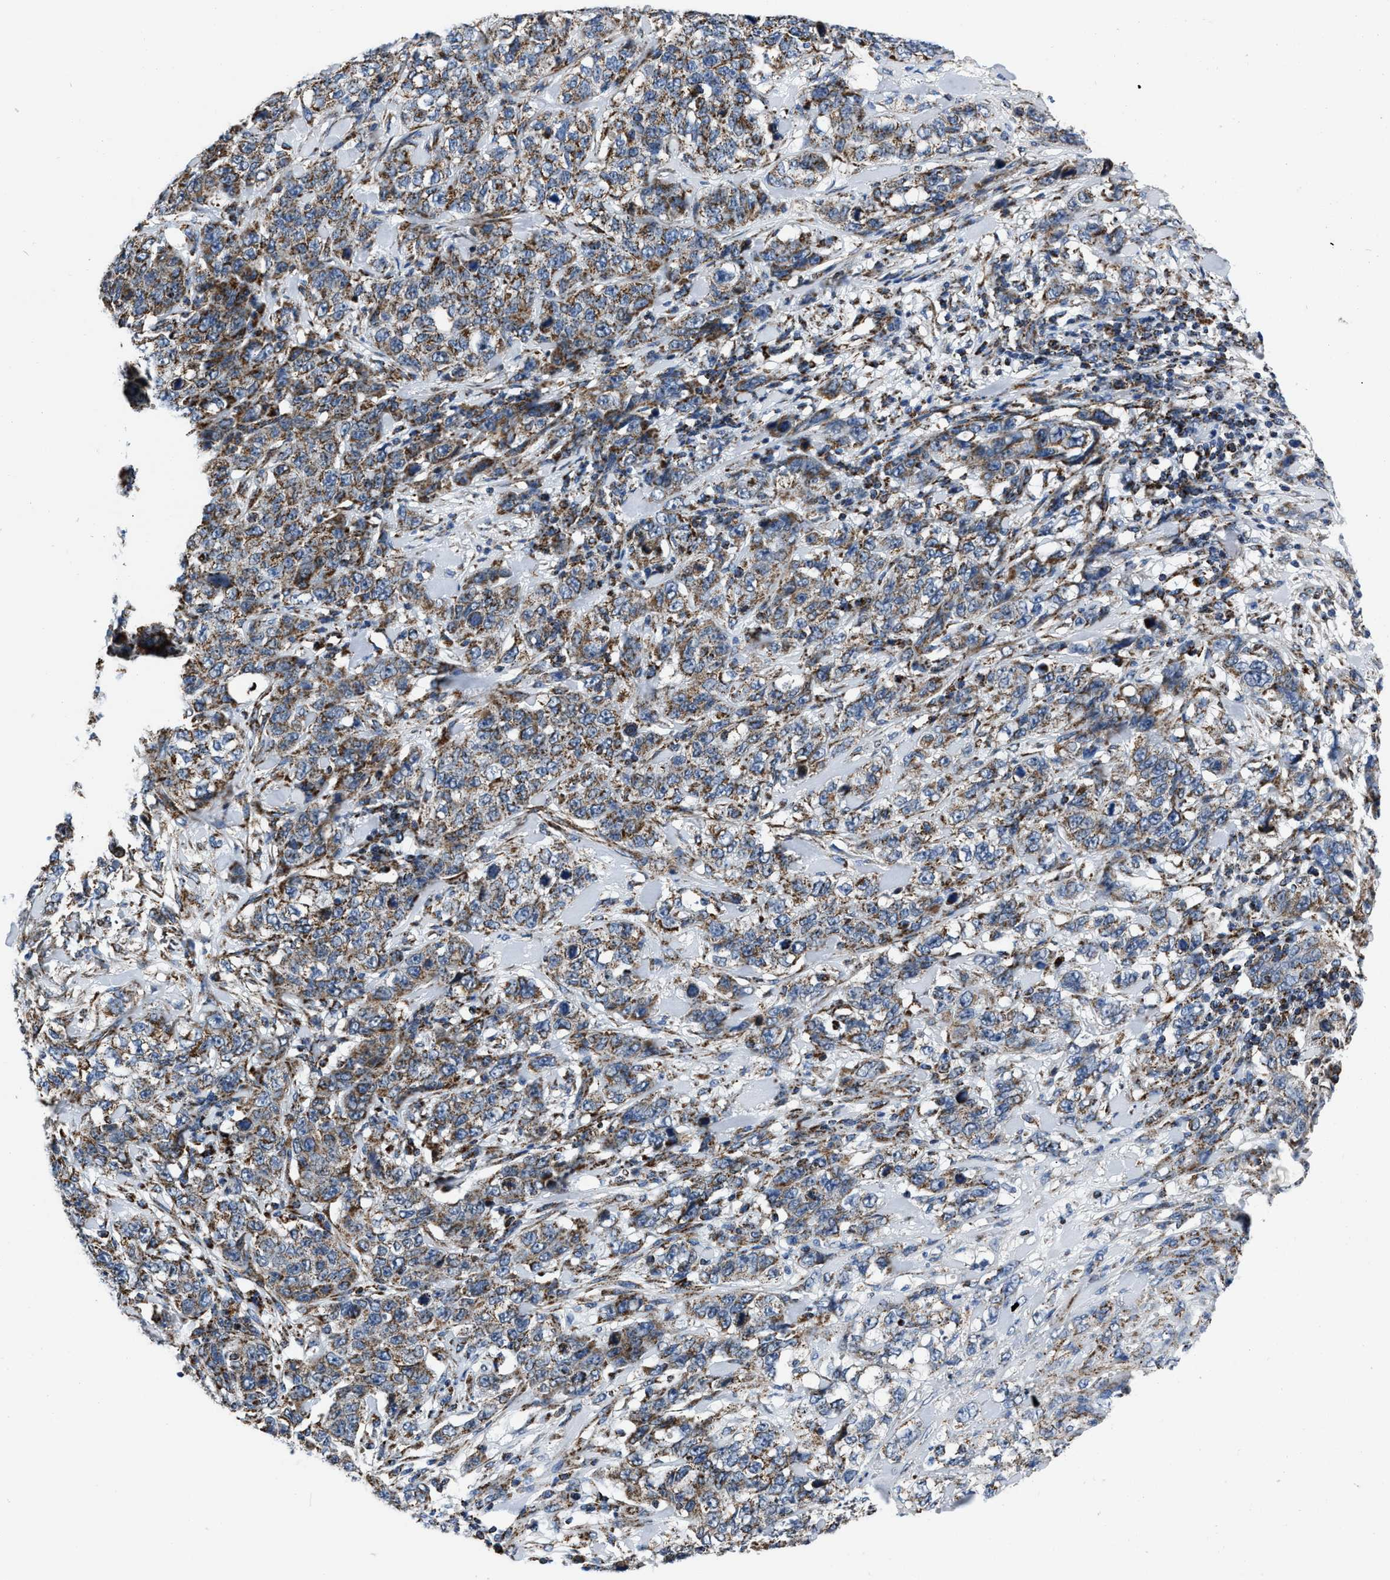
{"staining": {"intensity": "moderate", "quantity": ">75%", "location": "cytoplasmic/membranous"}, "tissue": "stomach cancer", "cell_type": "Tumor cells", "image_type": "cancer", "snomed": [{"axis": "morphology", "description": "Adenocarcinoma, NOS"}, {"axis": "topography", "description": "Stomach"}], "caption": "Approximately >75% of tumor cells in human stomach cancer demonstrate moderate cytoplasmic/membranous protein positivity as visualized by brown immunohistochemical staining.", "gene": "NSD3", "patient": {"sex": "male", "age": 48}}